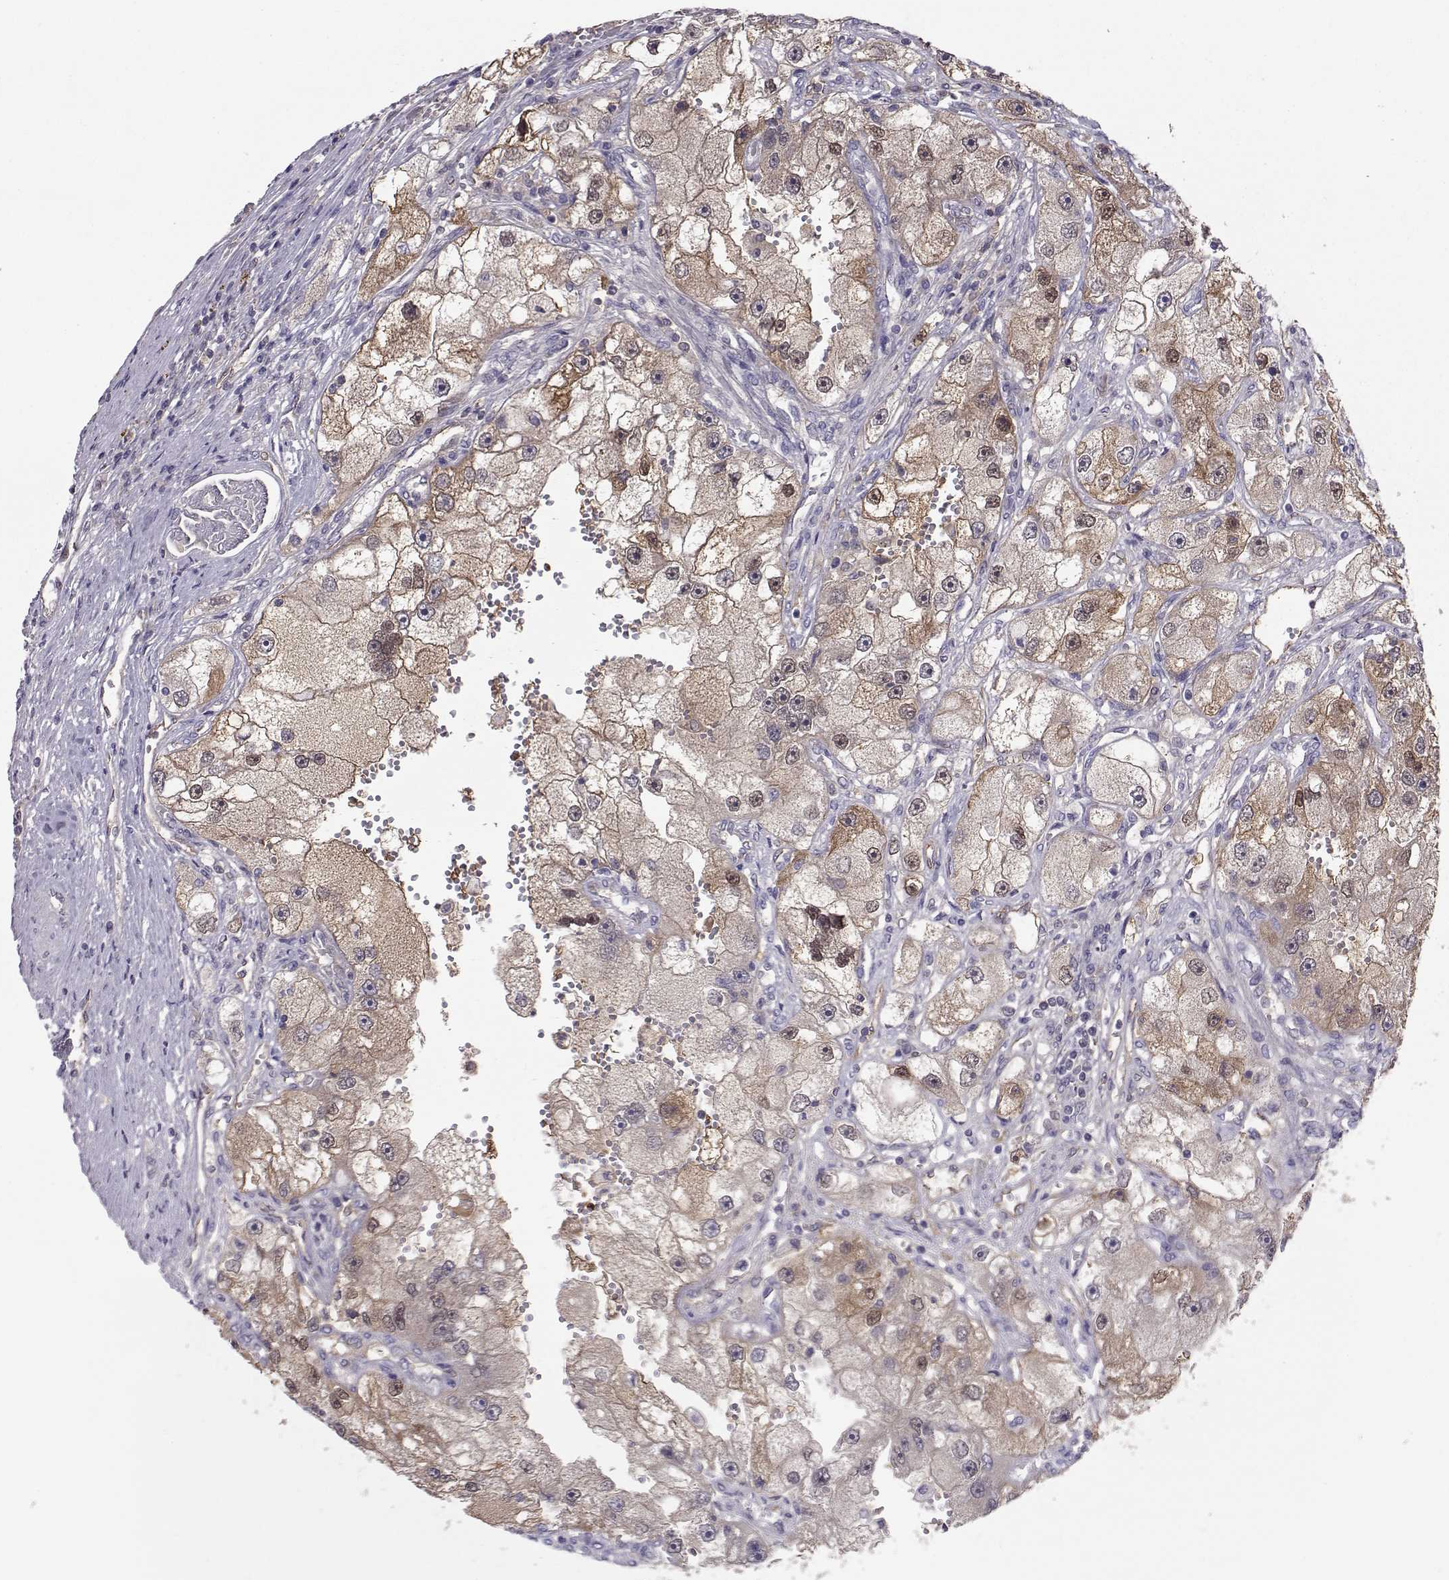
{"staining": {"intensity": "weak", "quantity": ">75%", "location": "cytoplasmic/membranous,nuclear"}, "tissue": "renal cancer", "cell_type": "Tumor cells", "image_type": "cancer", "snomed": [{"axis": "morphology", "description": "Adenocarcinoma, NOS"}, {"axis": "topography", "description": "Kidney"}], "caption": "Renal cancer (adenocarcinoma) stained for a protein exhibits weak cytoplasmic/membranous and nuclear positivity in tumor cells.", "gene": "NCAM2", "patient": {"sex": "male", "age": 63}}